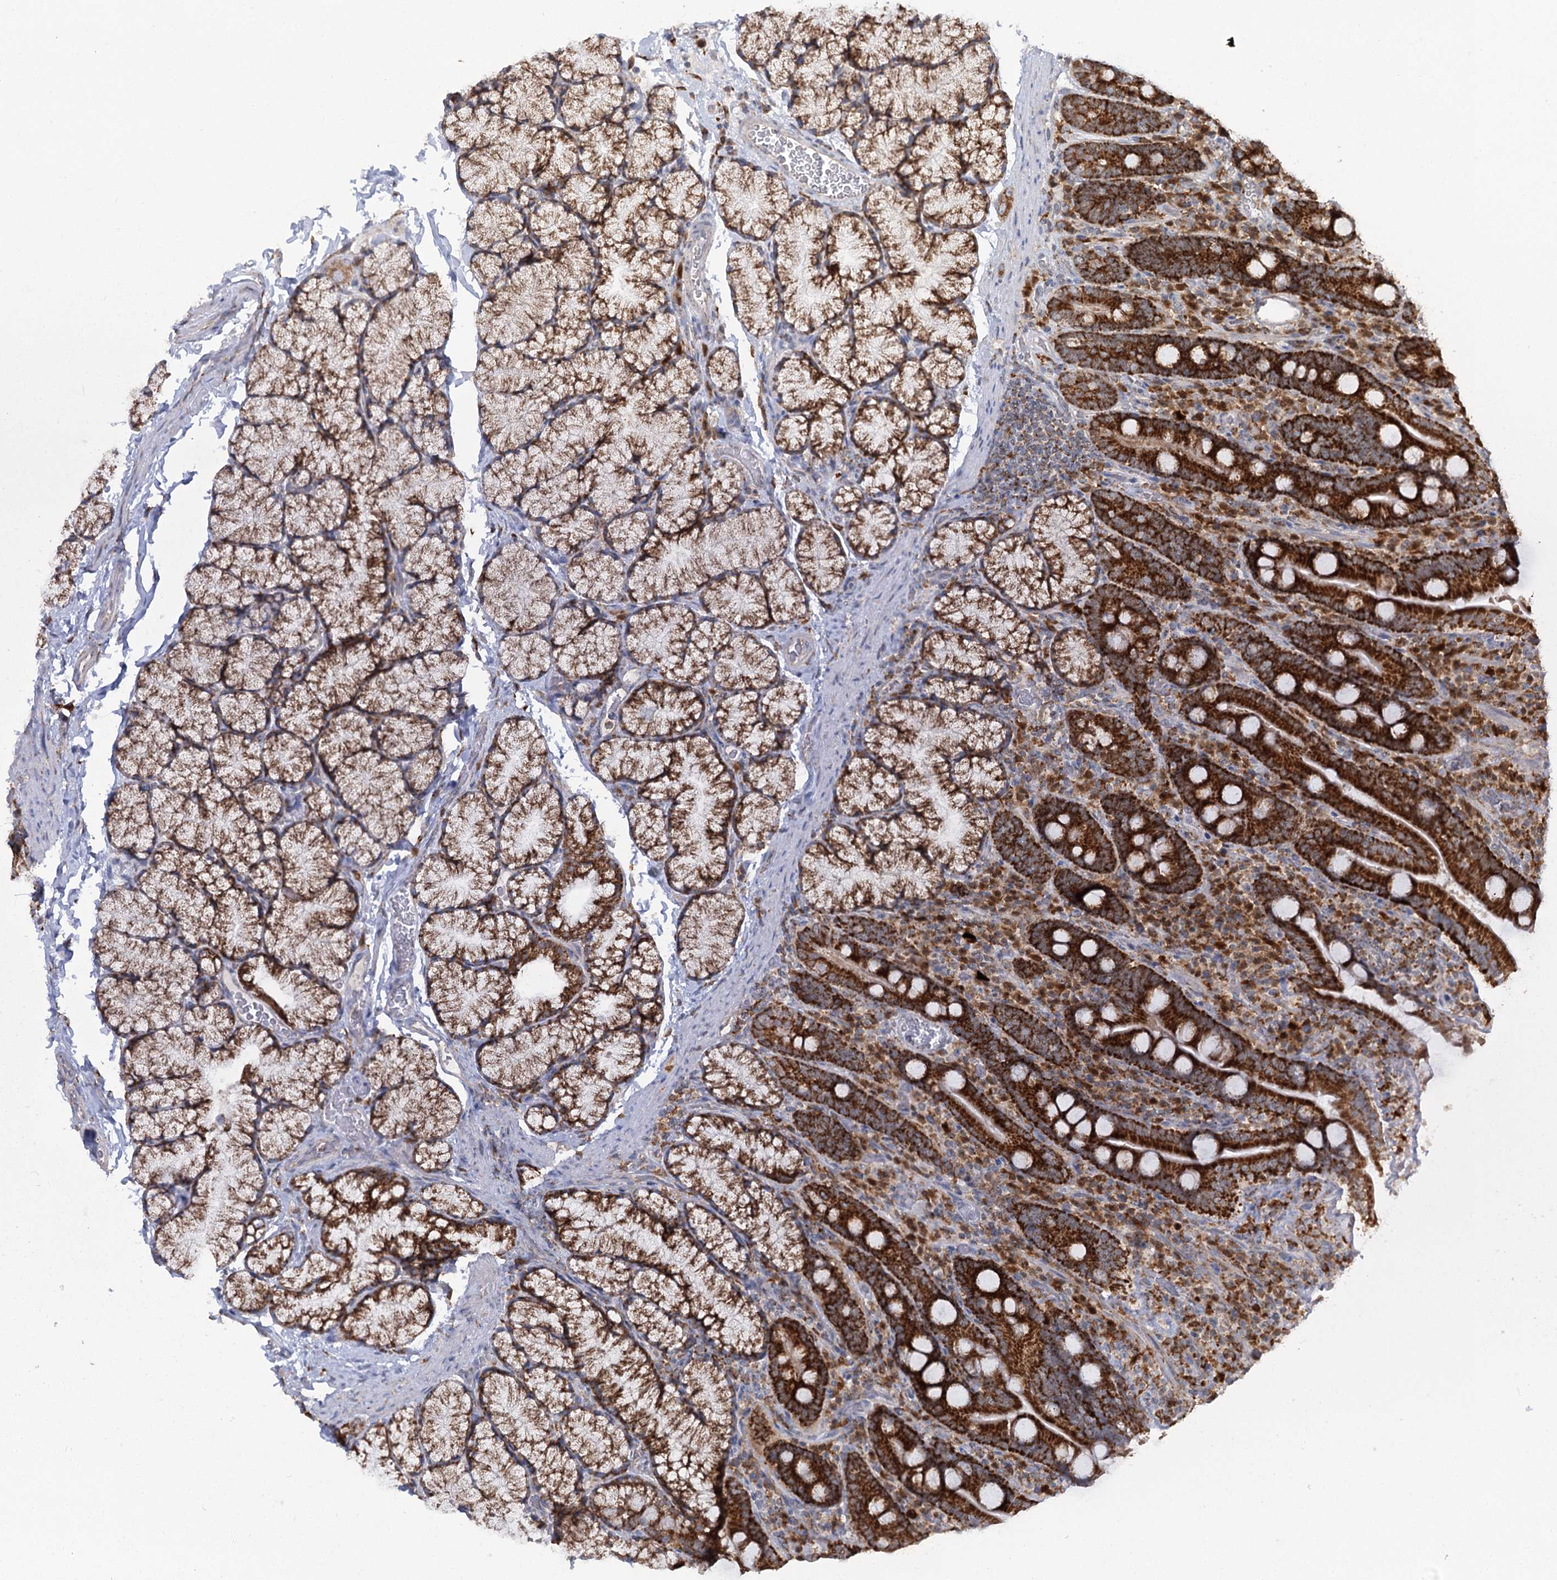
{"staining": {"intensity": "strong", "quantity": ">75%", "location": "cytoplasmic/membranous"}, "tissue": "duodenum", "cell_type": "Glandular cells", "image_type": "normal", "snomed": [{"axis": "morphology", "description": "Normal tissue, NOS"}, {"axis": "topography", "description": "Duodenum"}], "caption": "Human duodenum stained with a brown dye displays strong cytoplasmic/membranous positive positivity in approximately >75% of glandular cells.", "gene": "TAS1R1", "patient": {"sex": "male", "age": 35}}